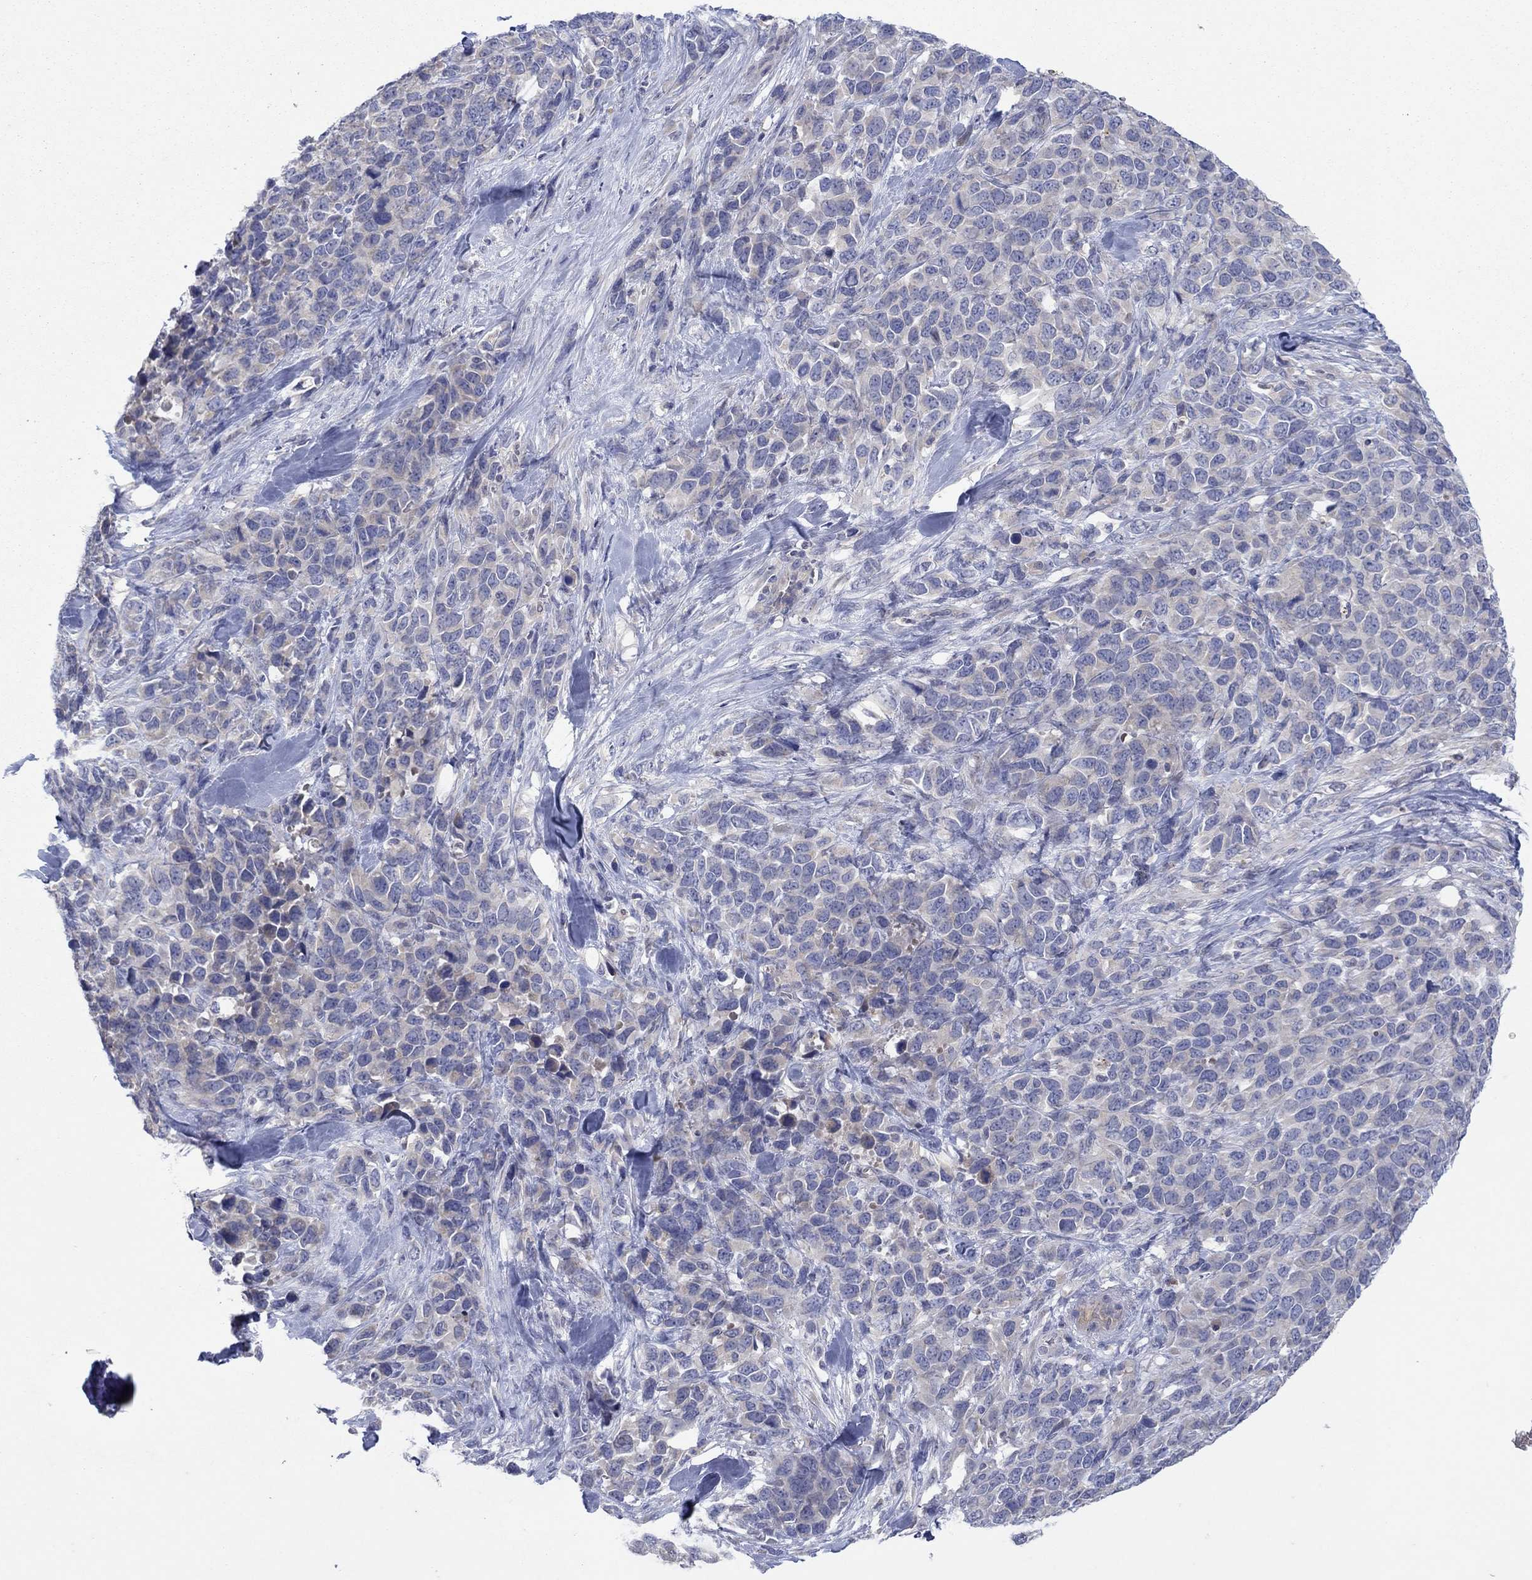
{"staining": {"intensity": "negative", "quantity": "none", "location": "none"}, "tissue": "melanoma", "cell_type": "Tumor cells", "image_type": "cancer", "snomed": [{"axis": "morphology", "description": "Malignant melanoma, Metastatic site"}, {"axis": "topography", "description": "Skin"}], "caption": "Tumor cells show no significant expression in malignant melanoma (metastatic site).", "gene": "PLCL2", "patient": {"sex": "male", "age": 84}}